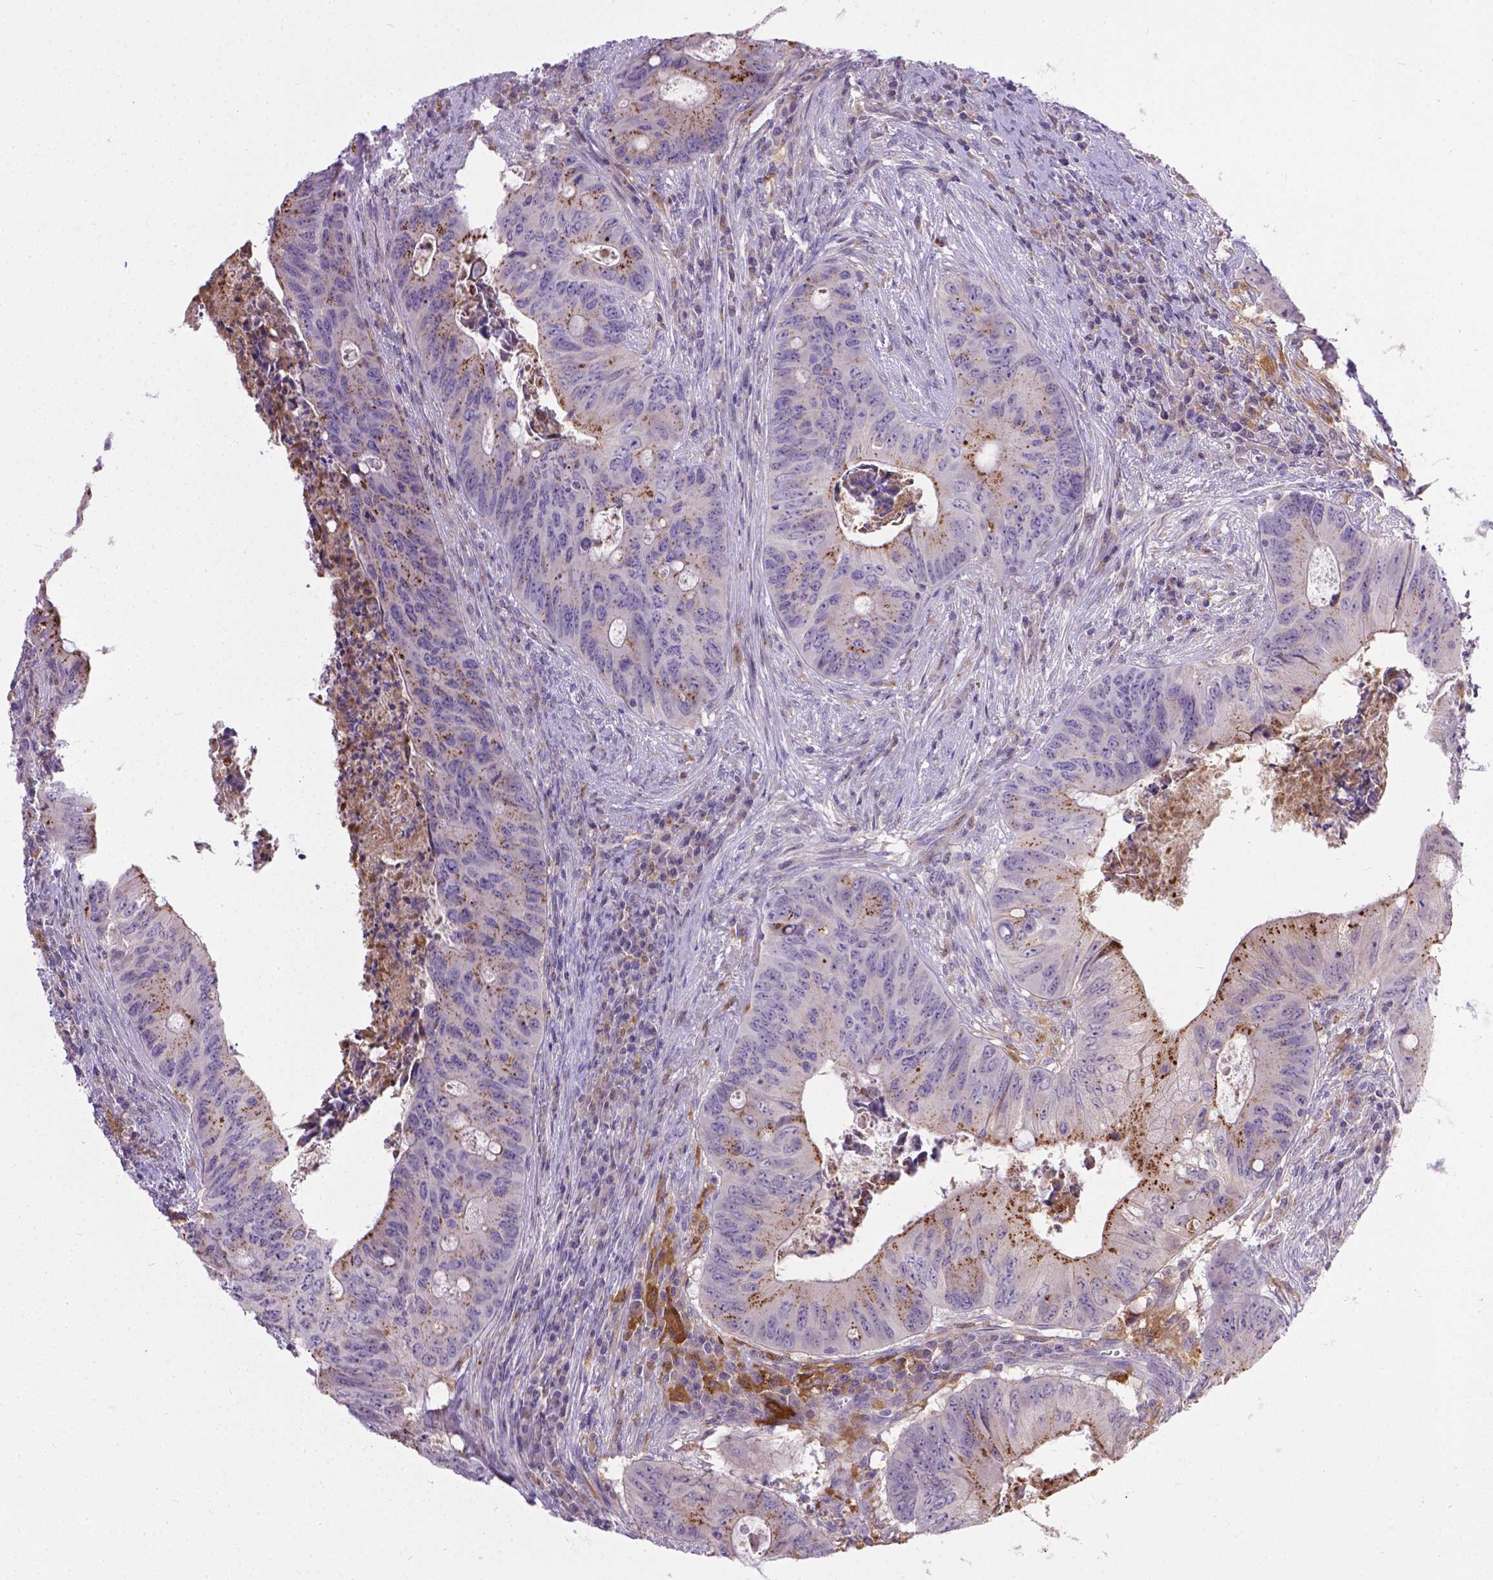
{"staining": {"intensity": "moderate", "quantity": "<25%", "location": "cytoplasmic/membranous"}, "tissue": "colorectal cancer", "cell_type": "Tumor cells", "image_type": "cancer", "snomed": [{"axis": "morphology", "description": "Adenocarcinoma, NOS"}, {"axis": "topography", "description": "Colon"}], "caption": "Moderate cytoplasmic/membranous protein positivity is appreciated in about <25% of tumor cells in colorectal cancer (adenocarcinoma).", "gene": "TM4SF18", "patient": {"sex": "female", "age": 74}}